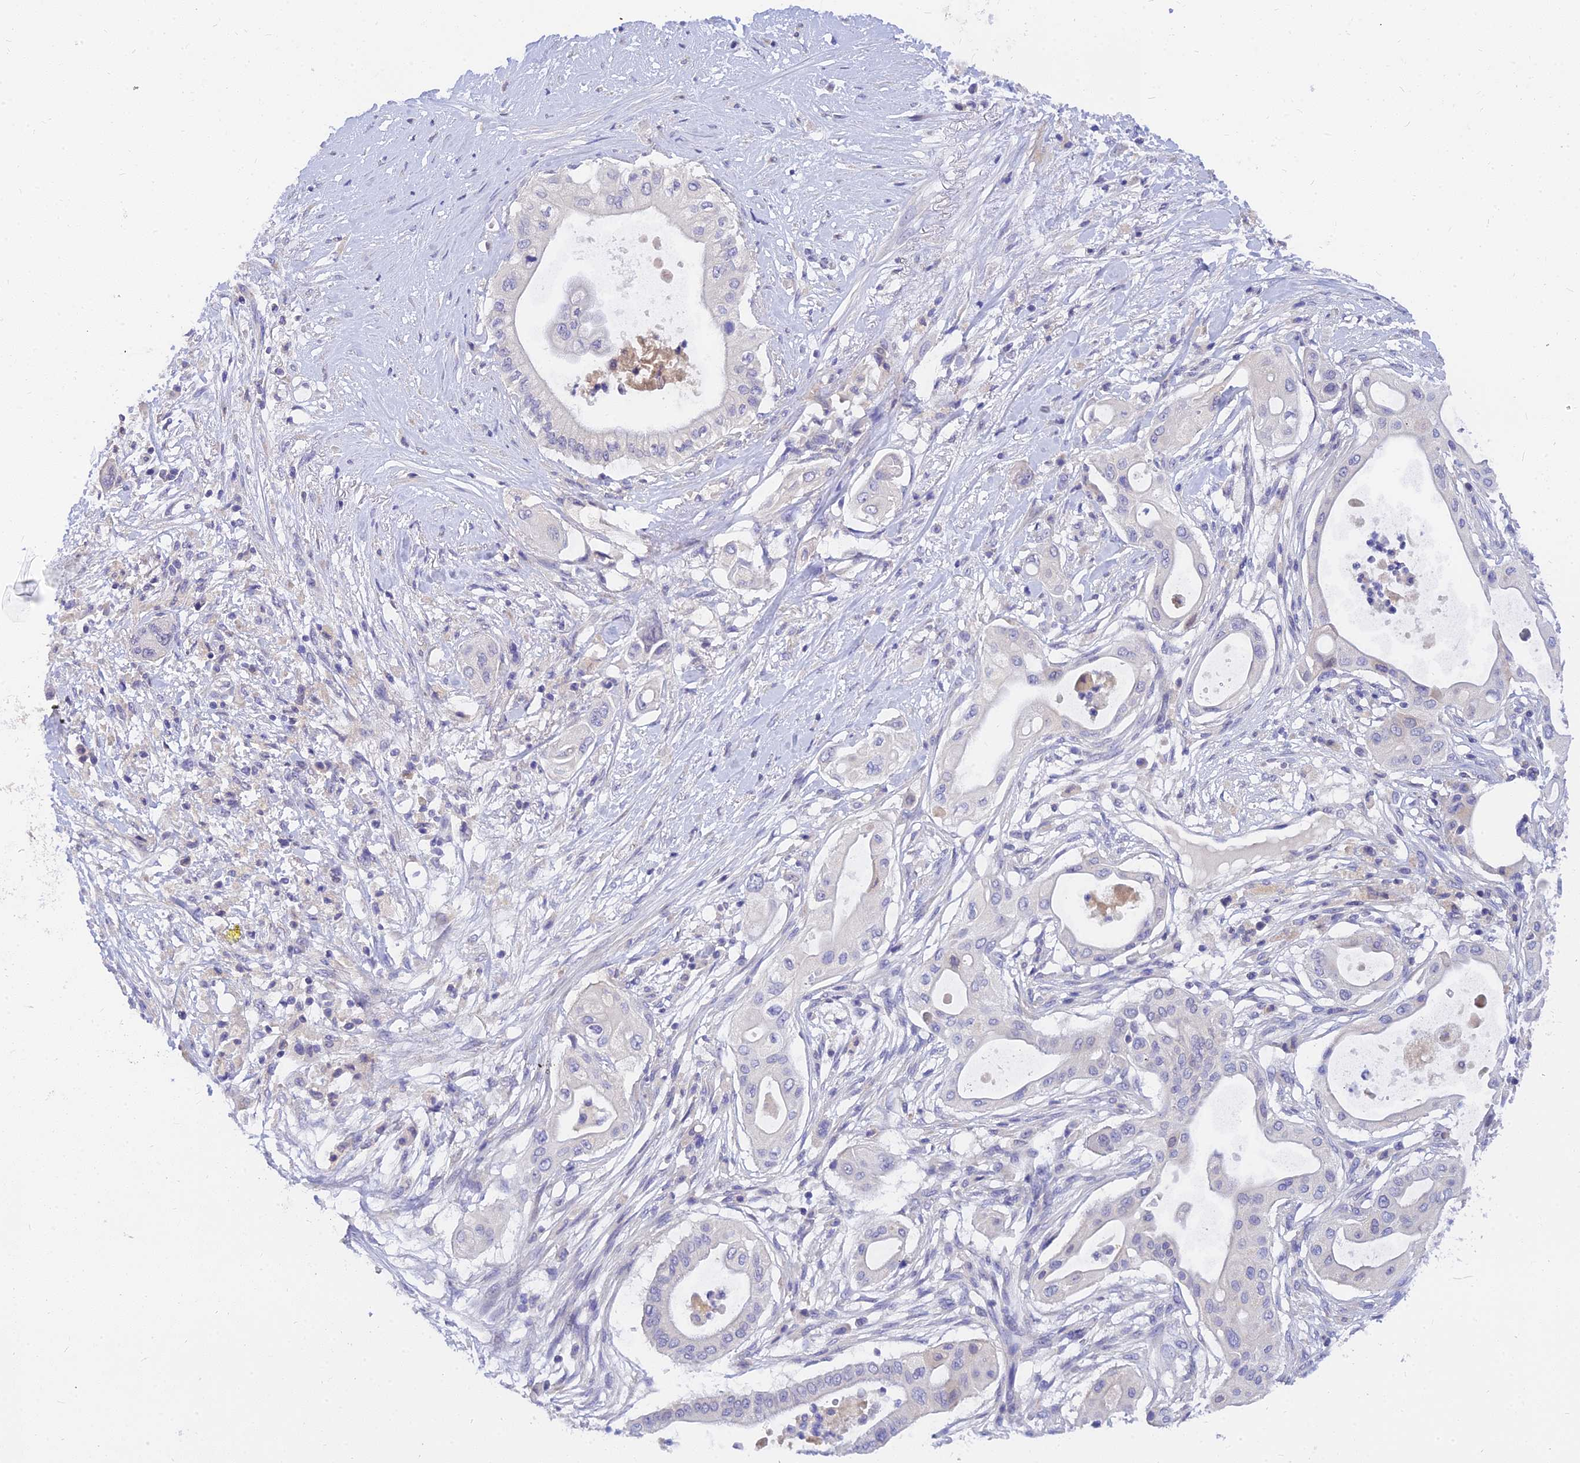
{"staining": {"intensity": "negative", "quantity": "none", "location": "none"}, "tissue": "pancreatic cancer", "cell_type": "Tumor cells", "image_type": "cancer", "snomed": [{"axis": "morphology", "description": "Adenocarcinoma, NOS"}, {"axis": "topography", "description": "Pancreas"}], "caption": "IHC of pancreatic cancer (adenocarcinoma) demonstrates no staining in tumor cells. (Immunohistochemistry, brightfield microscopy, high magnification).", "gene": "TMEM161B", "patient": {"sex": "male", "age": 68}}